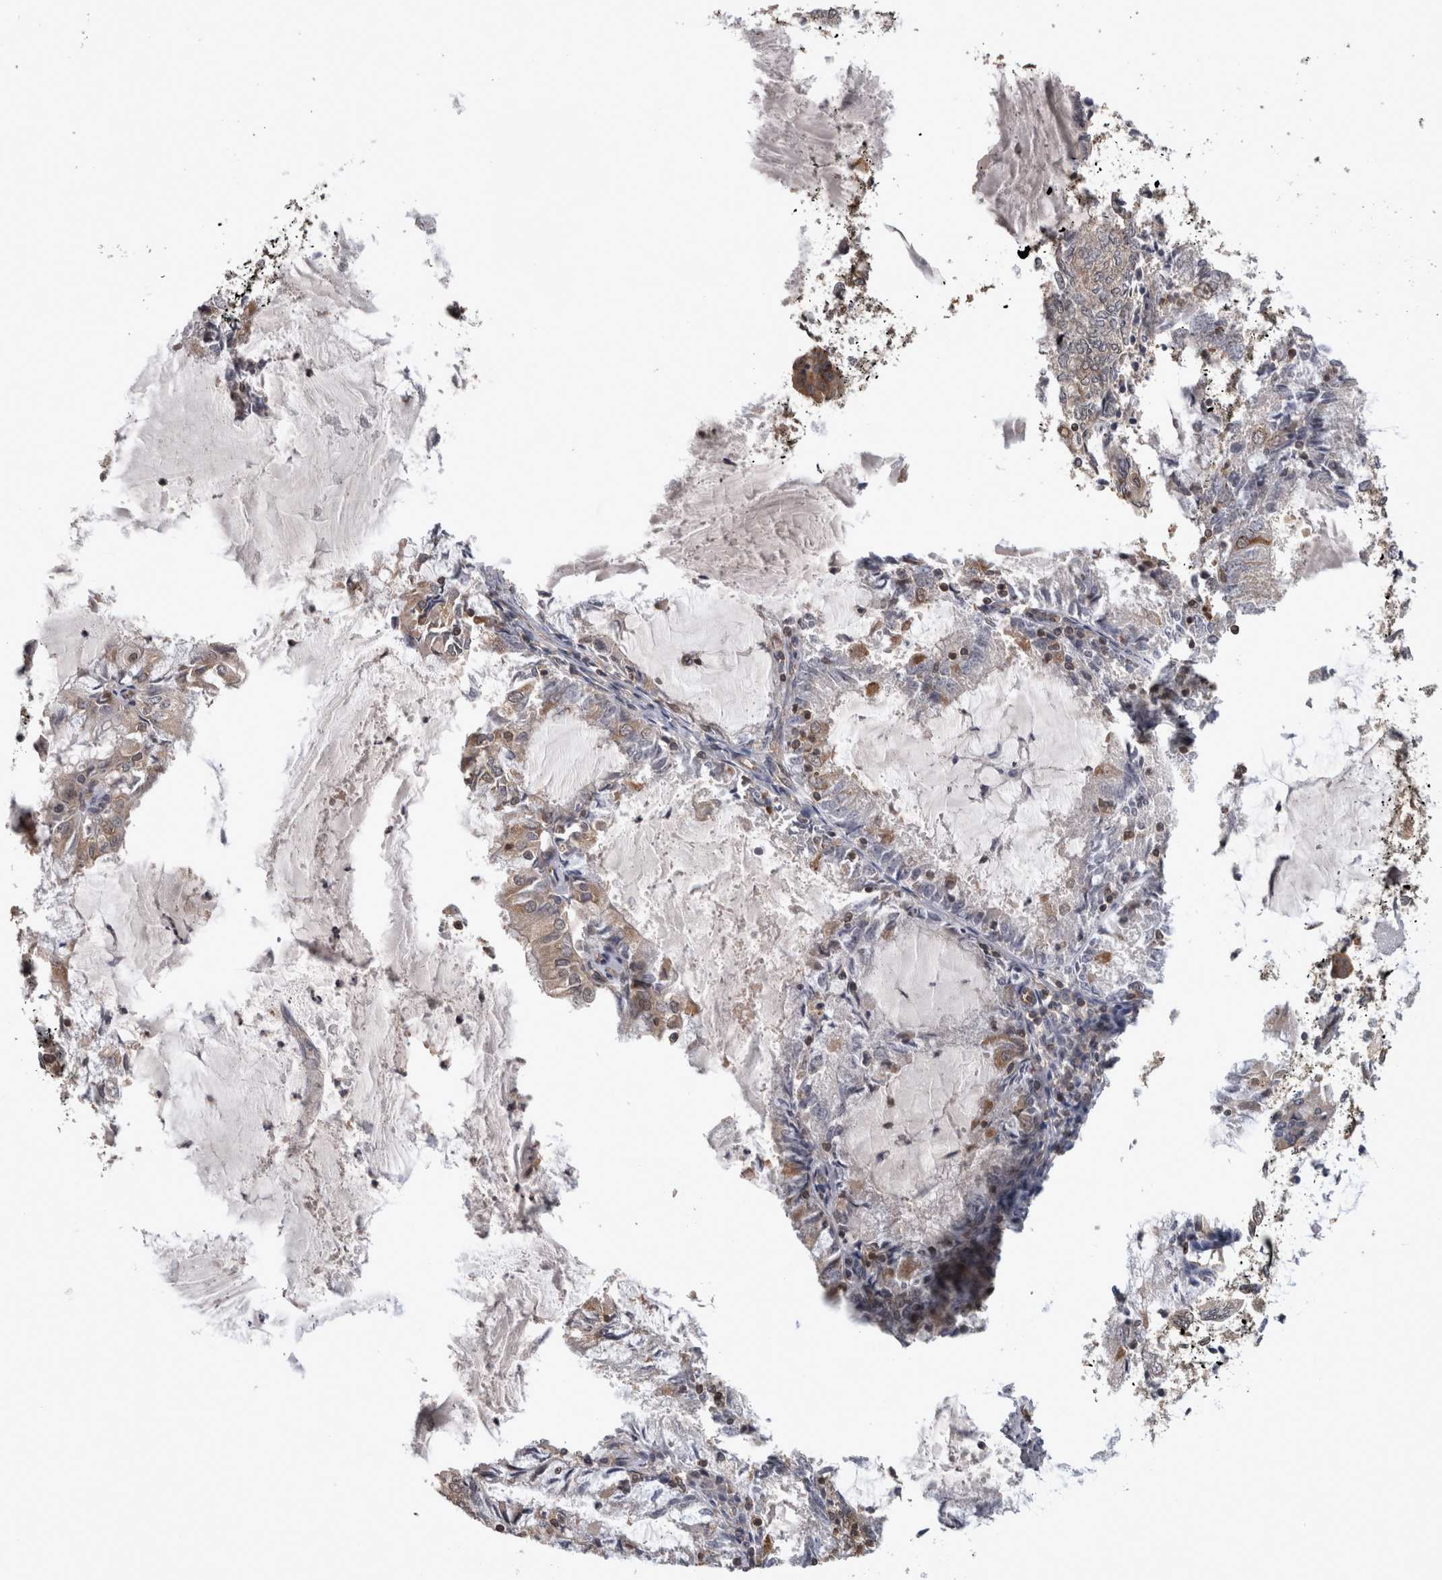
{"staining": {"intensity": "weak", "quantity": "<25%", "location": "cytoplasmic/membranous"}, "tissue": "endometrial cancer", "cell_type": "Tumor cells", "image_type": "cancer", "snomed": [{"axis": "morphology", "description": "Adenocarcinoma, NOS"}, {"axis": "topography", "description": "Endometrium"}], "caption": "Endometrial cancer was stained to show a protein in brown. There is no significant staining in tumor cells.", "gene": "ATXN2", "patient": {"sex": "female", "age": 57}}